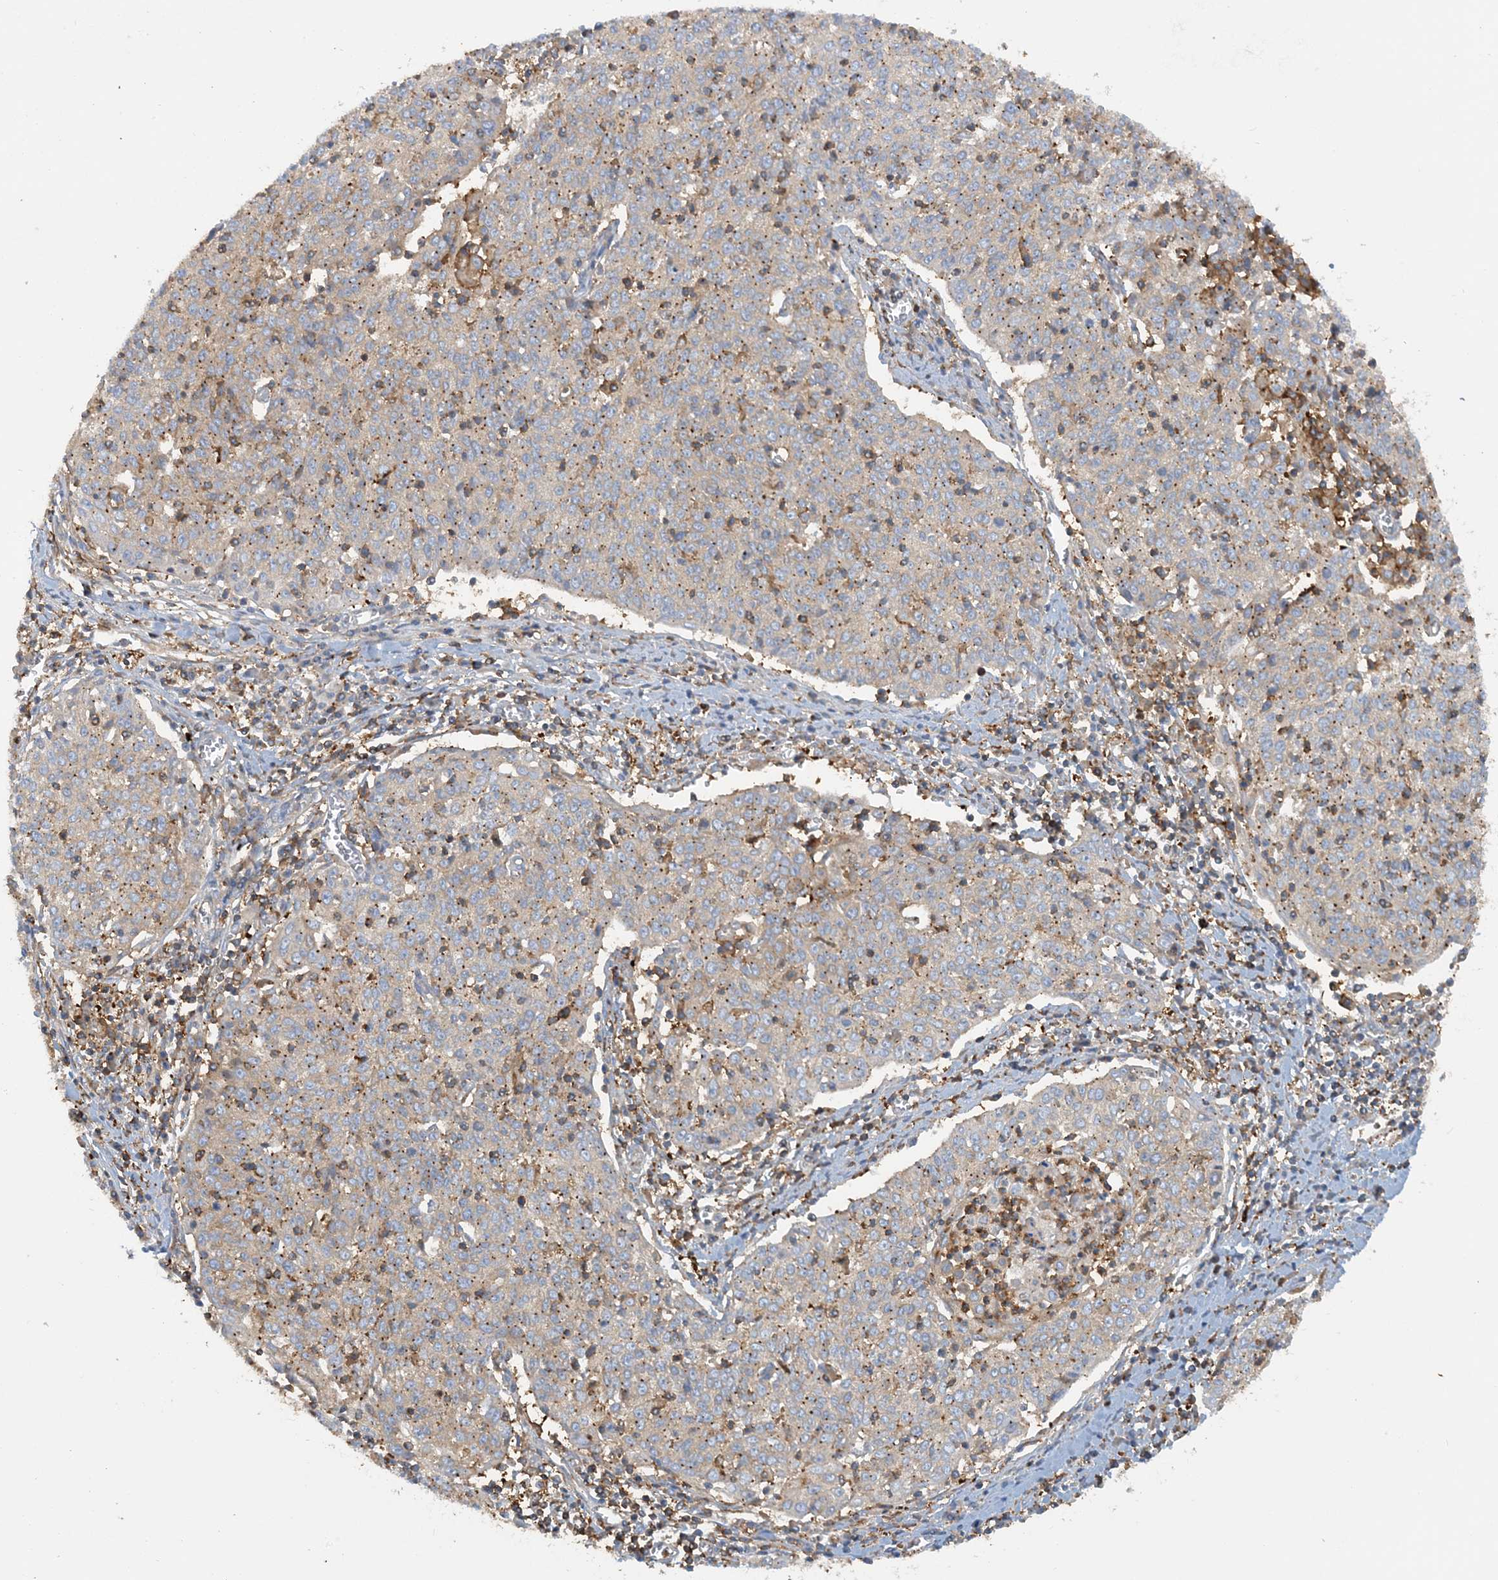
{"staining": {"intensity": "weak", "quantity": "25%-75%", "location": "cytoplasmic/membranous"}, "tissue": "cervical cancer", "cell_type": "Tumor cells", "image_type": "cancer", "snomed": [{"axis": "morphology", "description": "Squamous cell carcinoma, NOS"}, {"axis": "topography", "description": "Cervix"}], "caption": "The micrograph reveals immunohistochemical staining of cervical cancer. There is weak cytoplasmic/membranous staining is present in approximately 25%-75% of tumor cells. (brown staining indicates protein expression, while blue staining denotes nuclei).", "gene": "SFMBT2", "patient": {"sex": "female", "age": 48}}